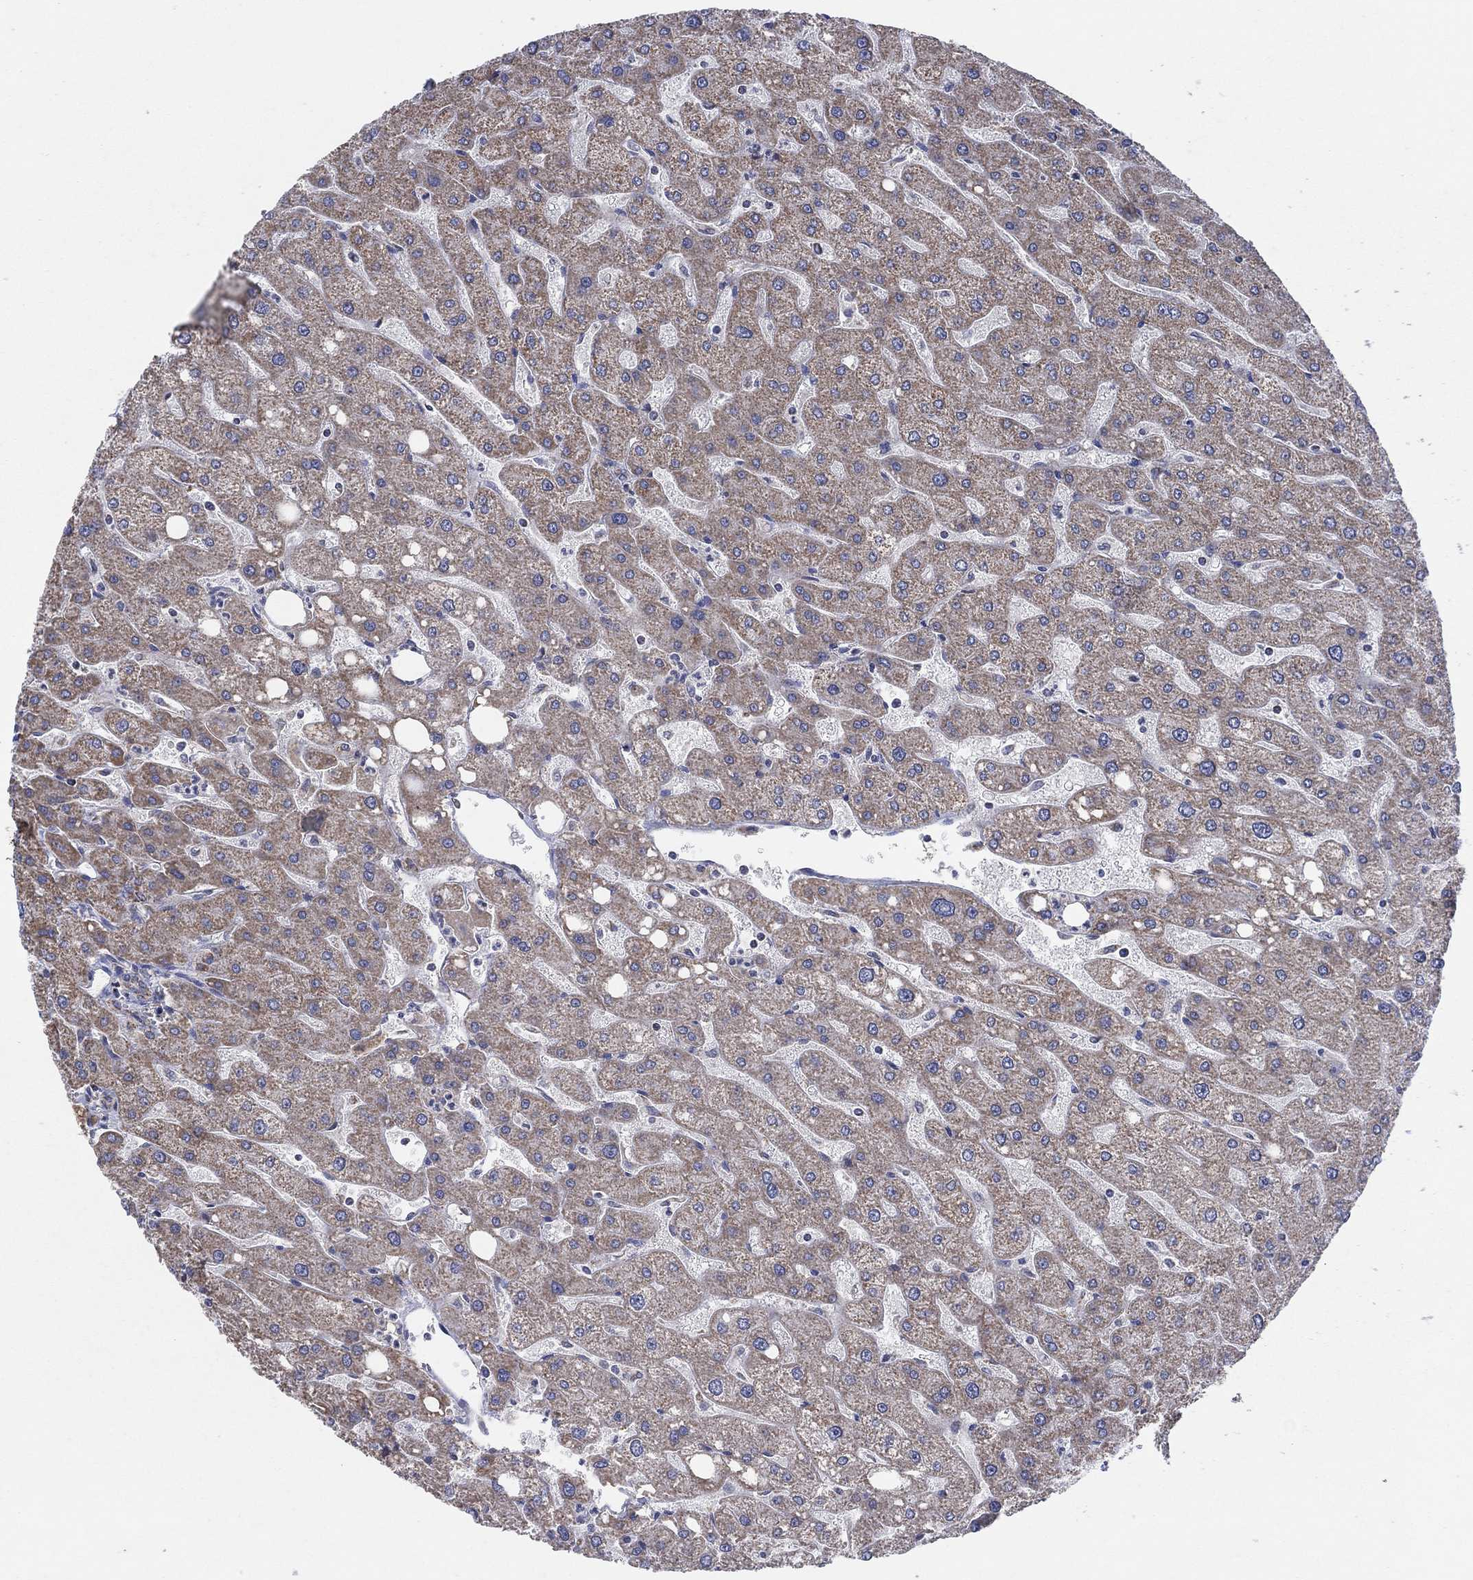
{"staining": {"intensity": "negative", "quantity": "none", "location": "none"}, "tissue": "liver", "cell_type": "Cholangiocytes", "image_type": "normal", "snomed": [{"axis": "morphology", "description": "Normal tissue, NOS"}, {"axis": "topography", "description": "Liver"}], "caption": "This is an immunohistochemistry (IHC) histopathology image of benign liver. There is no expression in cholangiocytes.", "gene": "C9orf85", "patient": {"sex": "male", "age": 67}}